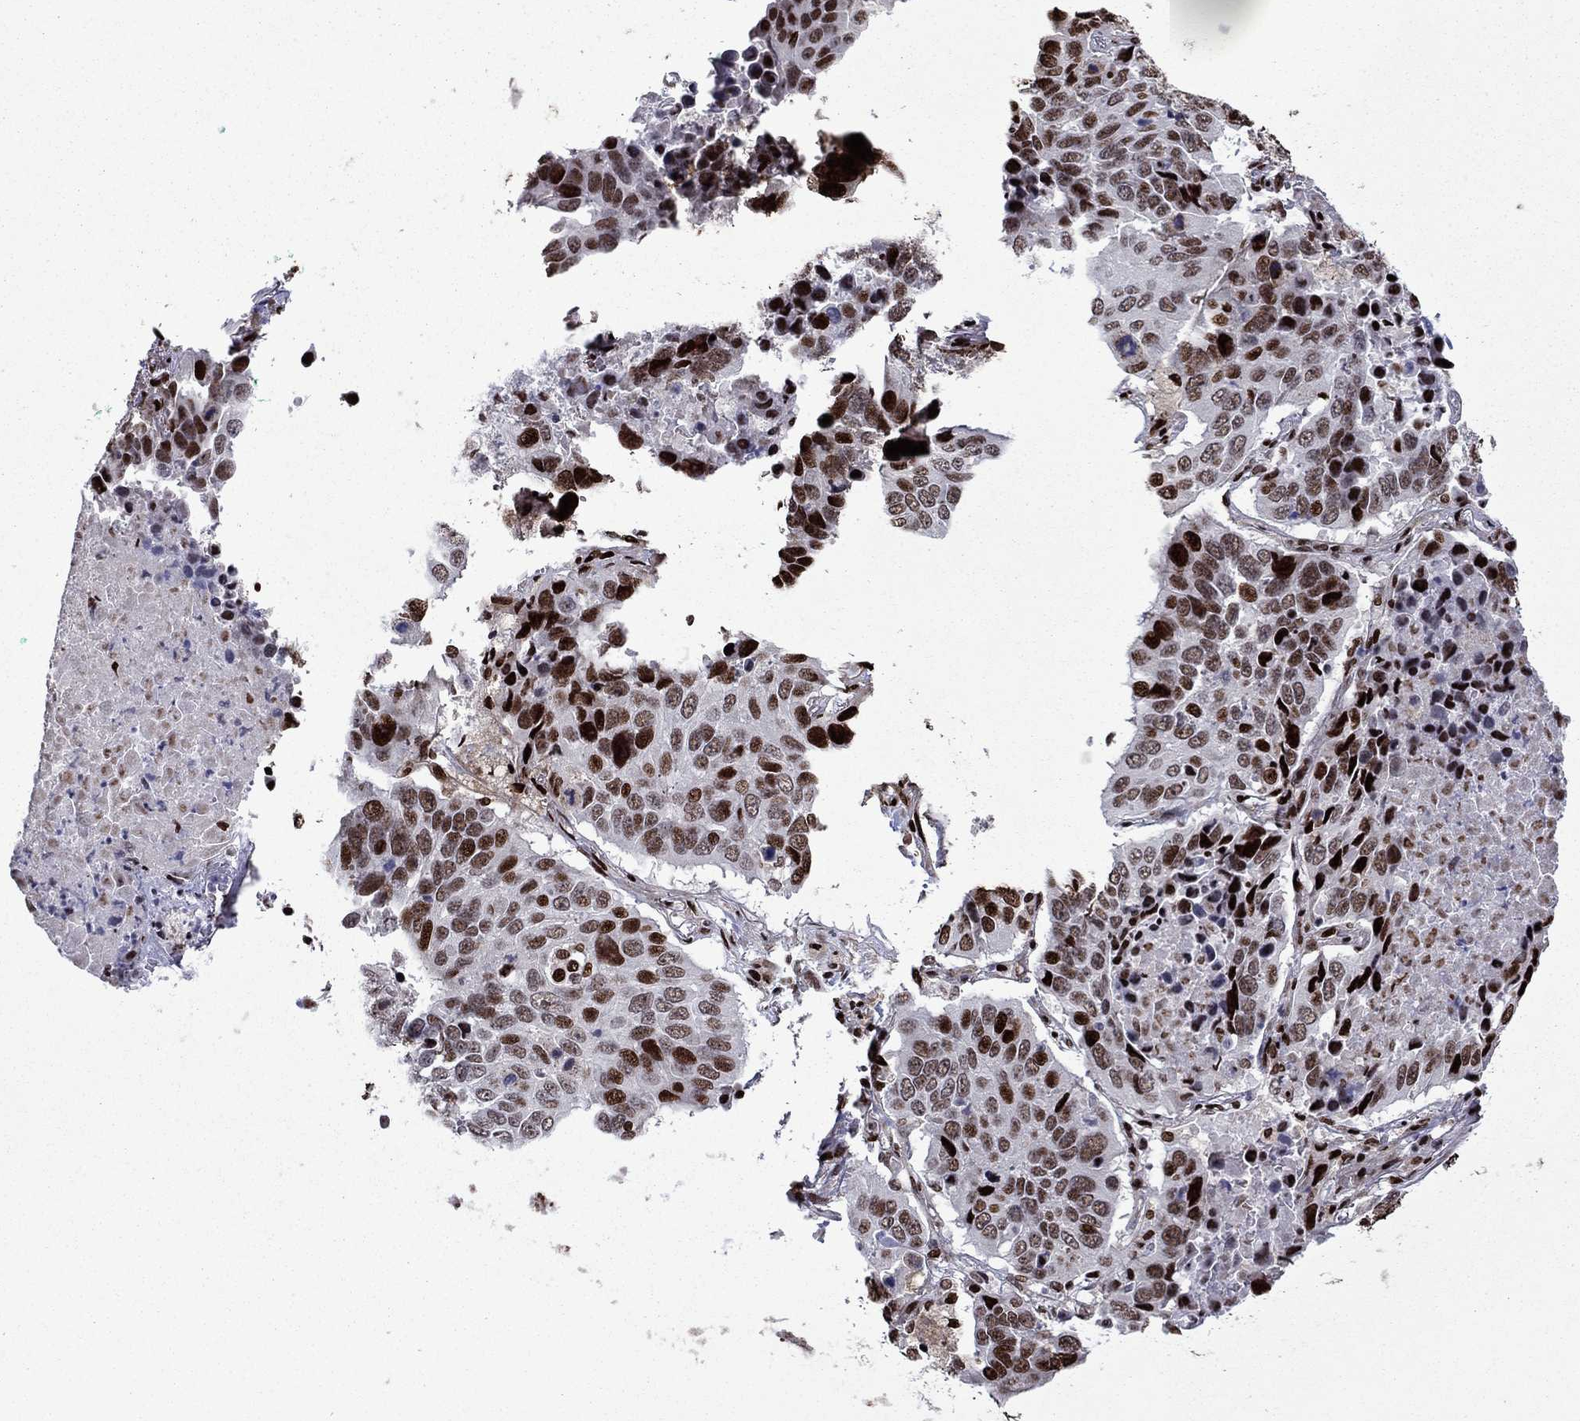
{"staining": {"intensity": "strong", "quantity": "25%-75%", "location": "nuclear"}, "tissue": "lung cancer", "cell_type": "Tumor cells", "image_type": "cancer", "snomed": [{"axis": "morphology", "description": "Normal tissue, NOS"}, {"axis": "morphology", "description": "Squamous cell carcinoma, NOS"}, {"axis": "topography", "description": "Bronchus"}, {"axis": "topography", "description": "Lung"}], "caption": "High-power microscopy captured an immunohistochemistry (IHC) image of lung cancer, revealing strong nuclear positivity in about 25%-75% of tumor cells. The staining was performed using DAB (3,3'-diaminobenzidine), with brown indicating positive protein expression. Nuclei are stained blue with hematoxylin.", "gene": "LIMK1", "patient": {"sex": "male", "age": 64}}